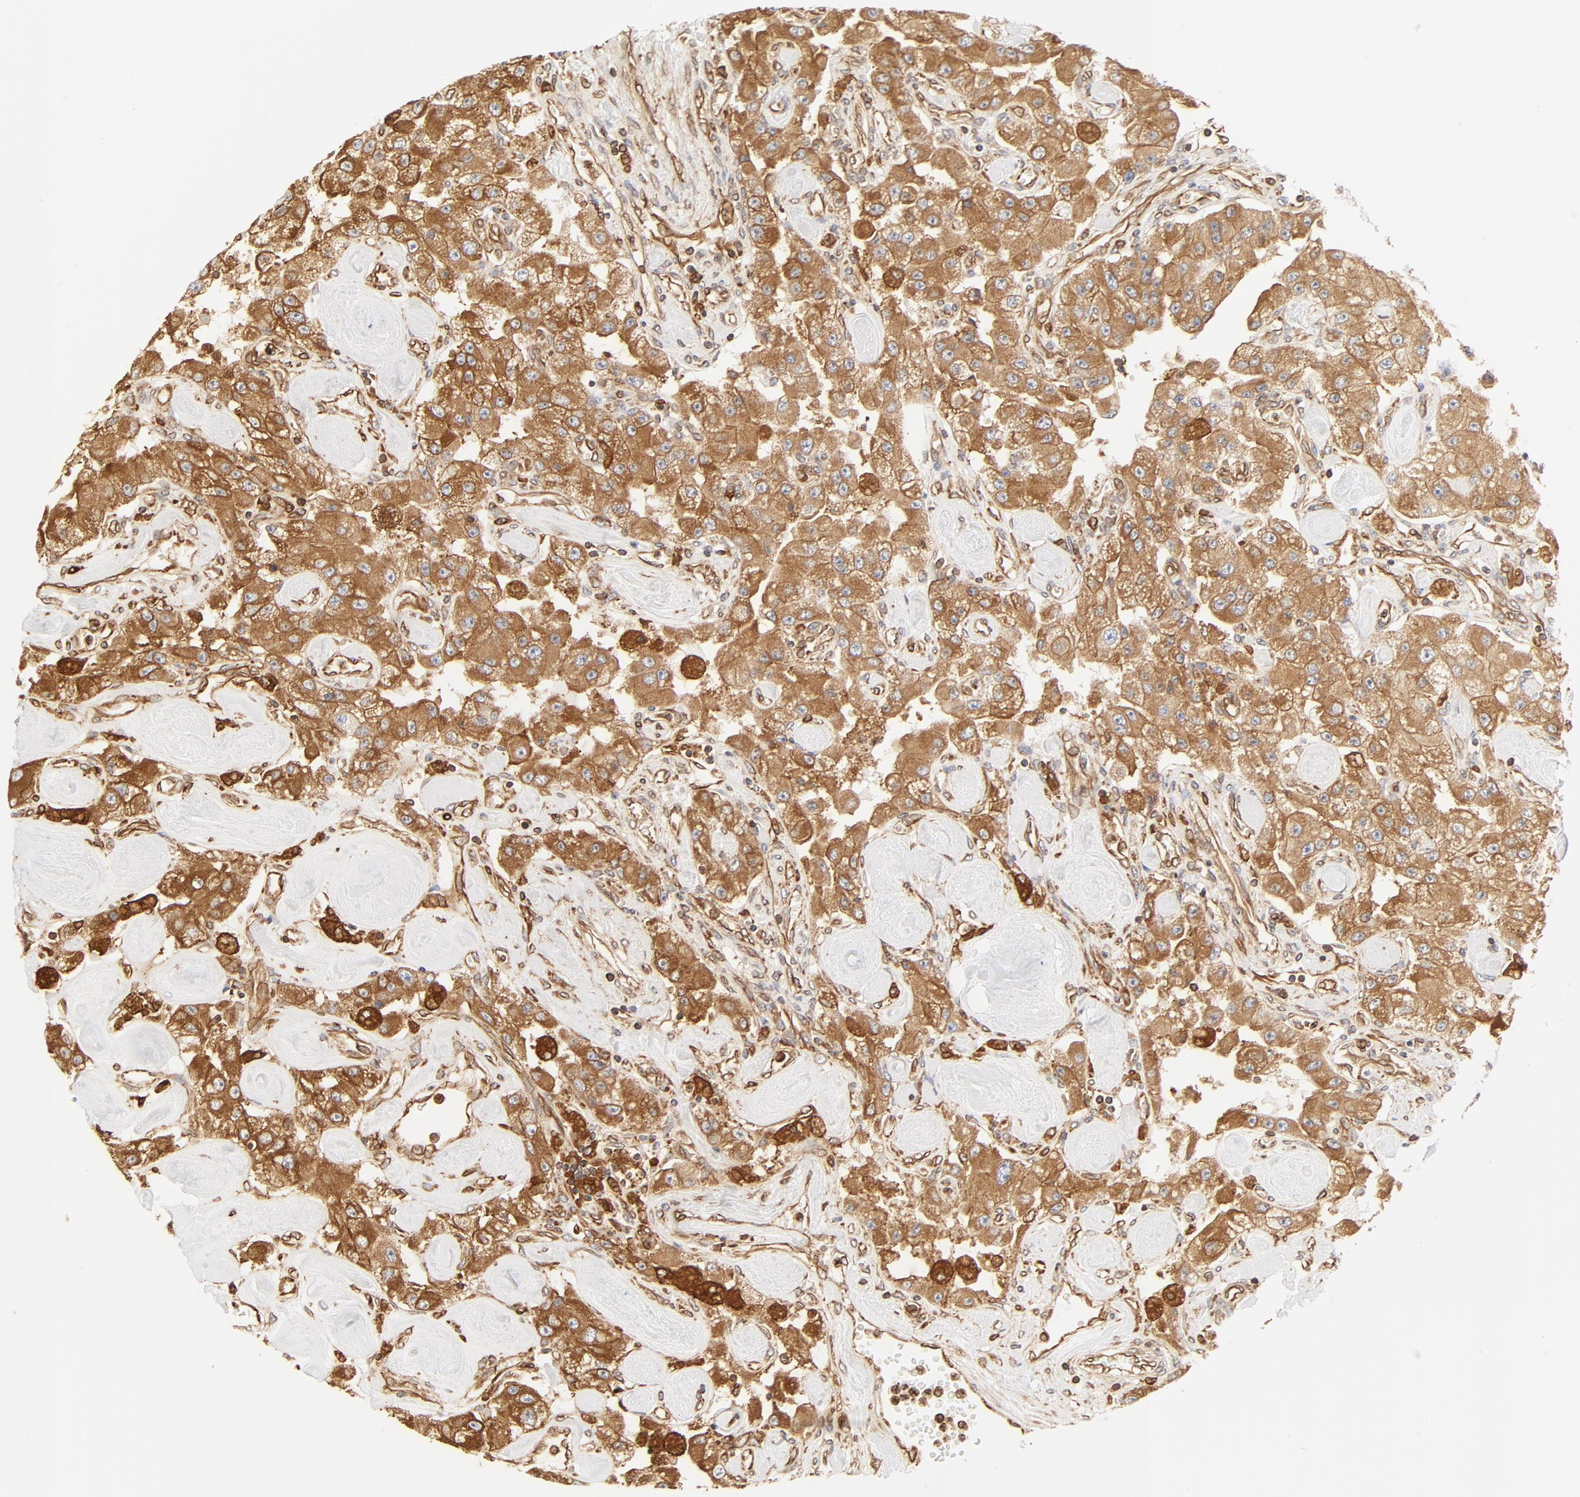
{"staining": {"intensity": "moderate", "quantity": ">75%", "location": "cytoplasmic/membranous"}, "tissue": "carcinoid", "cell_type": "Tumor cells", "image_type": "cancer", "snomed": [{"axis": "morphology", "description": "Carcinoid, malignant, NOS"}, {"axis": "topography", "description": "Pancreas"}], "caption": "Immunohistochemistry (IHC) (DAB) staining of human carcinoid demonstrates moderate cytoplasmic/membranous protein expression in about >75% of tumor cells.", "gene": "BCAP31", "patient": {"sex": "male", "age": 41}}